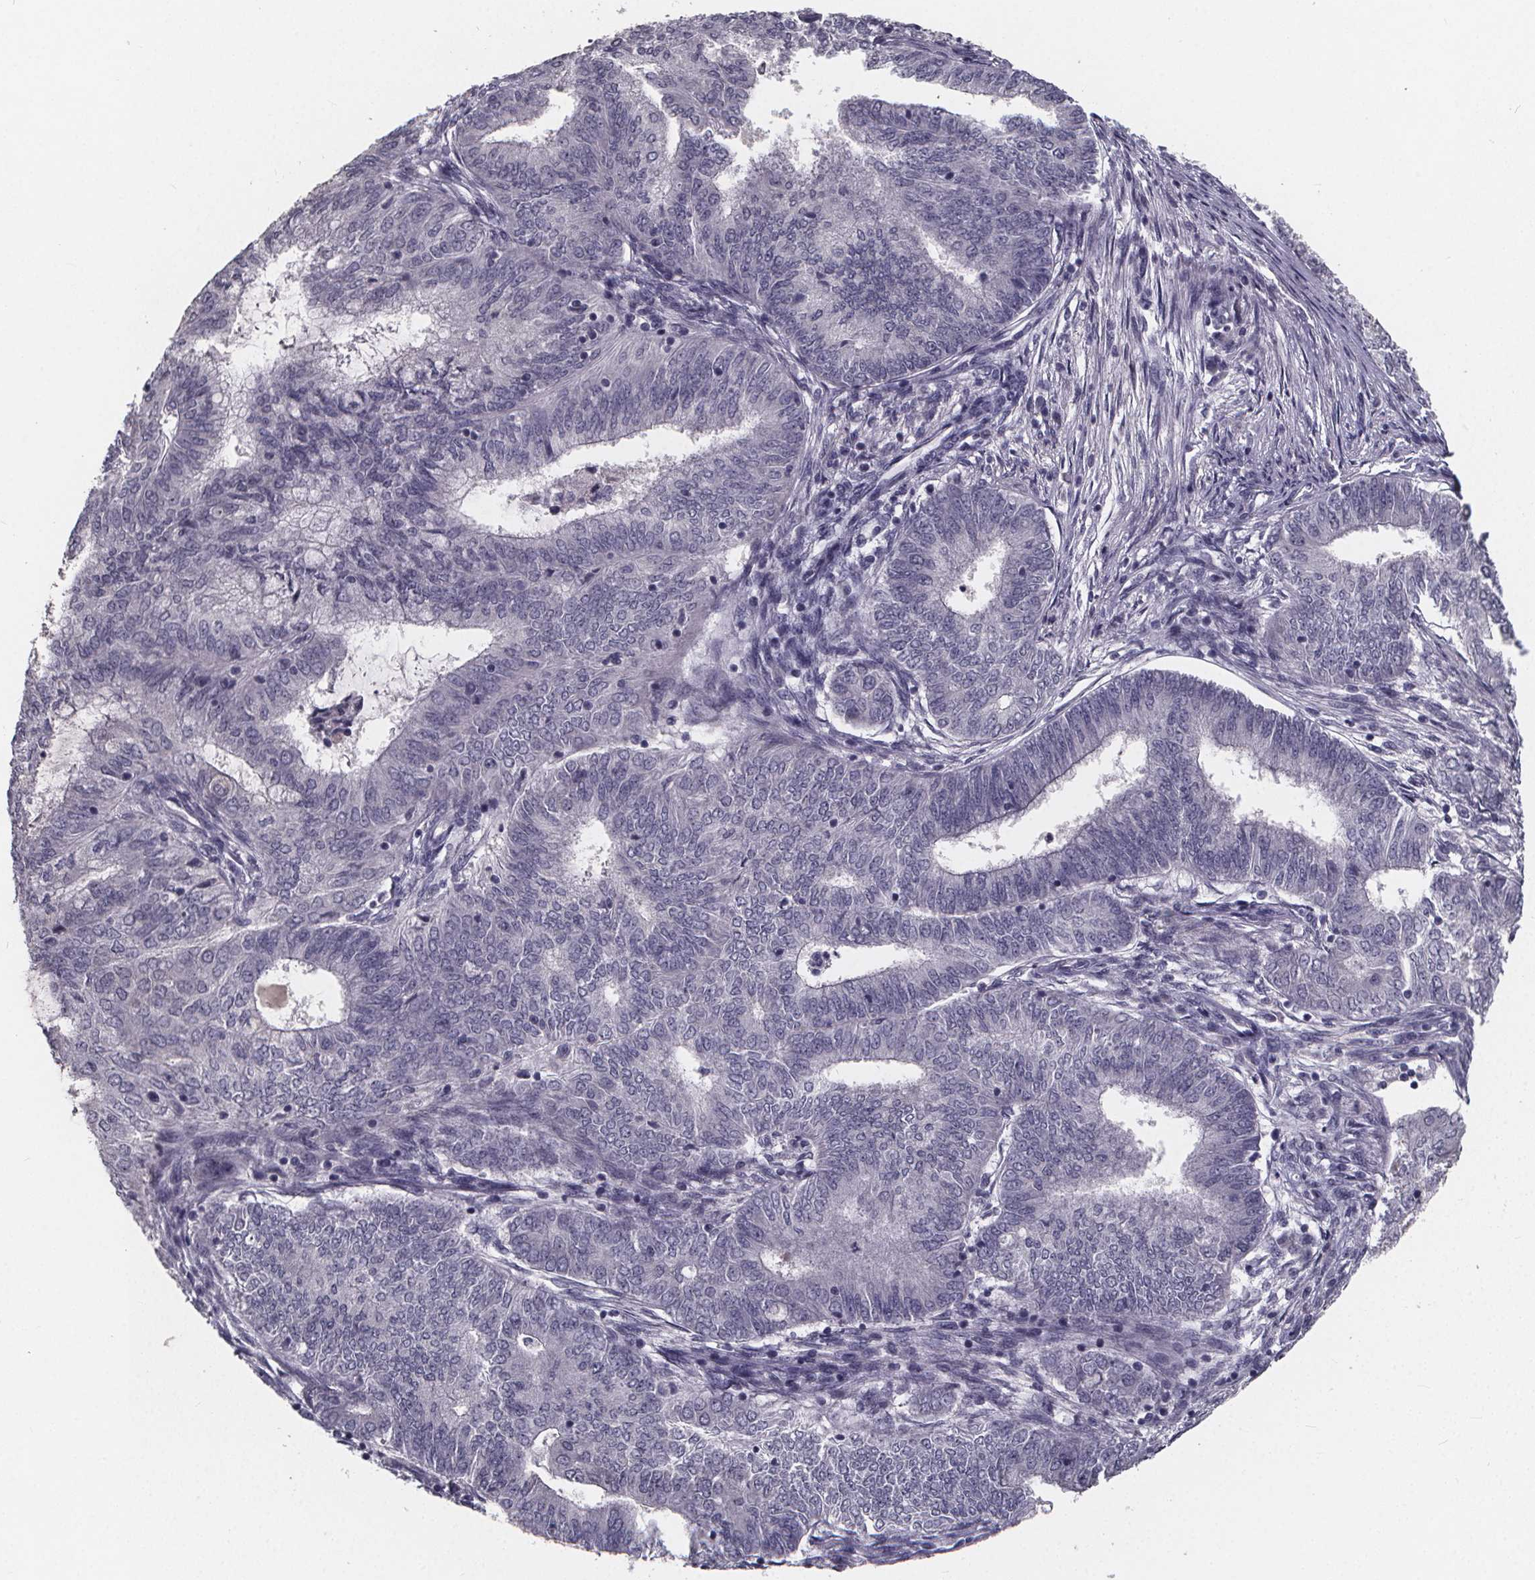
{"staining": {"intensity": "negative", "quantity": "none", "location": "none"}, "tissue": "endometrial cancer", "cell_type": "Tumor cells", "image_type": "cancer", "snomed": [{"axis": "morphology", "description": "Adenocarcinoma, NOS"}, {"axis": "topography", "description": "Endometrium"}], "caption": "Human adenocarcinoma (endometrial) stained for a protein using IHC exhibits no staining in tumor cells.", "gene": "AGT", "patient": {"sex": "female", "age": 62}}